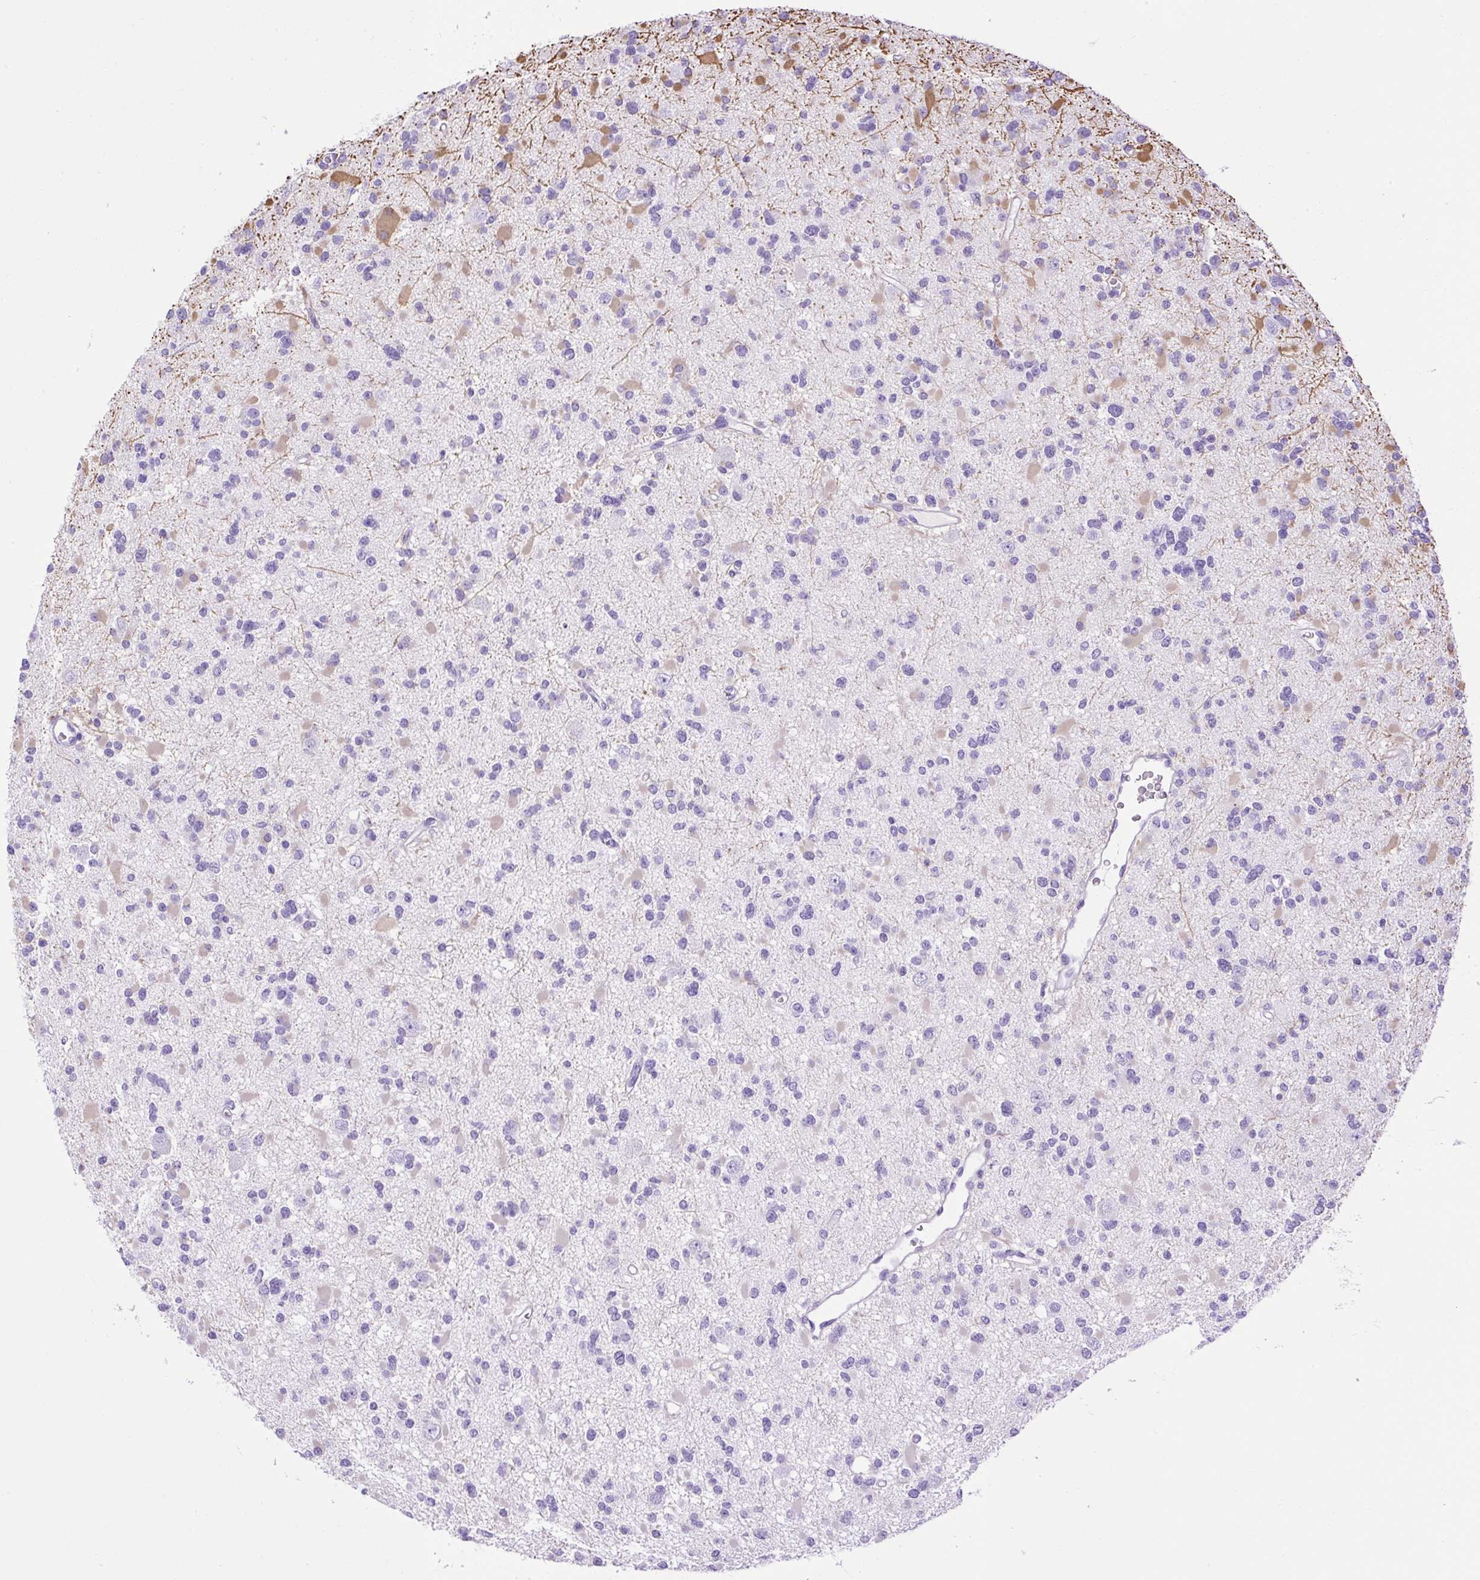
{"staining": {"intensity": "moderate", "quantity": "<25%", "location": "cytoplasmic/membranous"}, "tissue": "glioma", "cell_type": "Tumor cells", "image_type": "cancer", "snomed": [{"axis": "morphology", "description": "Glioma, malignant, Low grade"}, {"axis": "topography", "description": "Brain"}], "caption": "There is low levels of moderate cytoplasmic/membranous staining in tumor cells of low-grade glioma (malignant), as demonstrated by immunohistochemical staining (brown color).", "gene": "VWA7", "patient": {"sex": "female", "age": 22}}